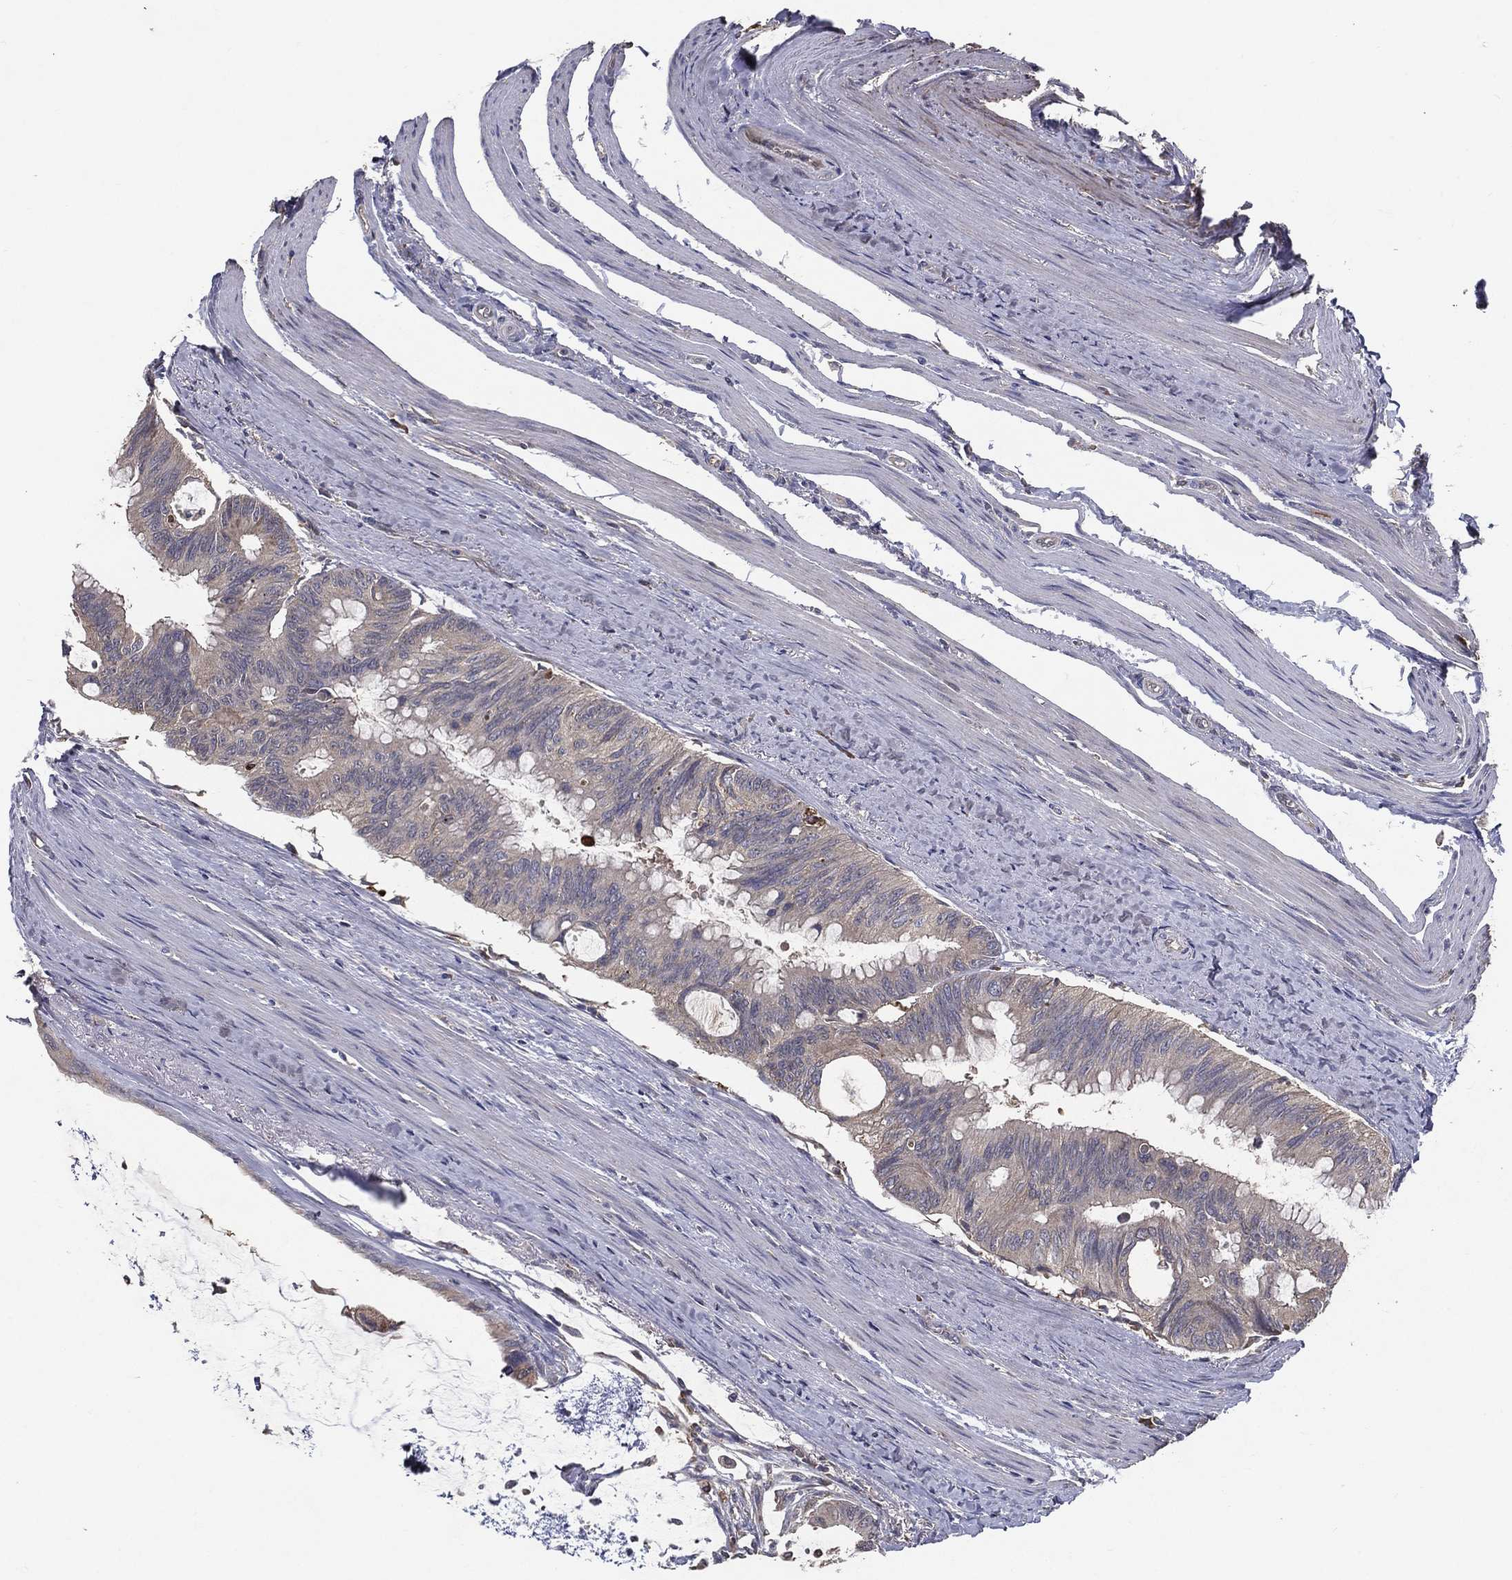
{"staining": {"intensity": "moderate", "quantity": "<25%", "location": "cytoplasmic/membranous"}, "tissue": "colorectal cancer", "cell_type": "Tumor cells", "image_type": "cancer", "snomed": [{"axis": "morphology", "description": "Normal tissue, NOS"}, {"axis": "morphology", "description": "Adenocarcinoma, NOS"}, {"axis": "topography", "description": "Colon"}], "caption": "Moderate cytoplasmic/membranous positivity is identified in approximately <25% of tumor cells in adenocarcinoma (colorectal). Nuclei are stained in blue.", "gene": "MT-ND1", "patient": {"sex": "male", "age": 65}}